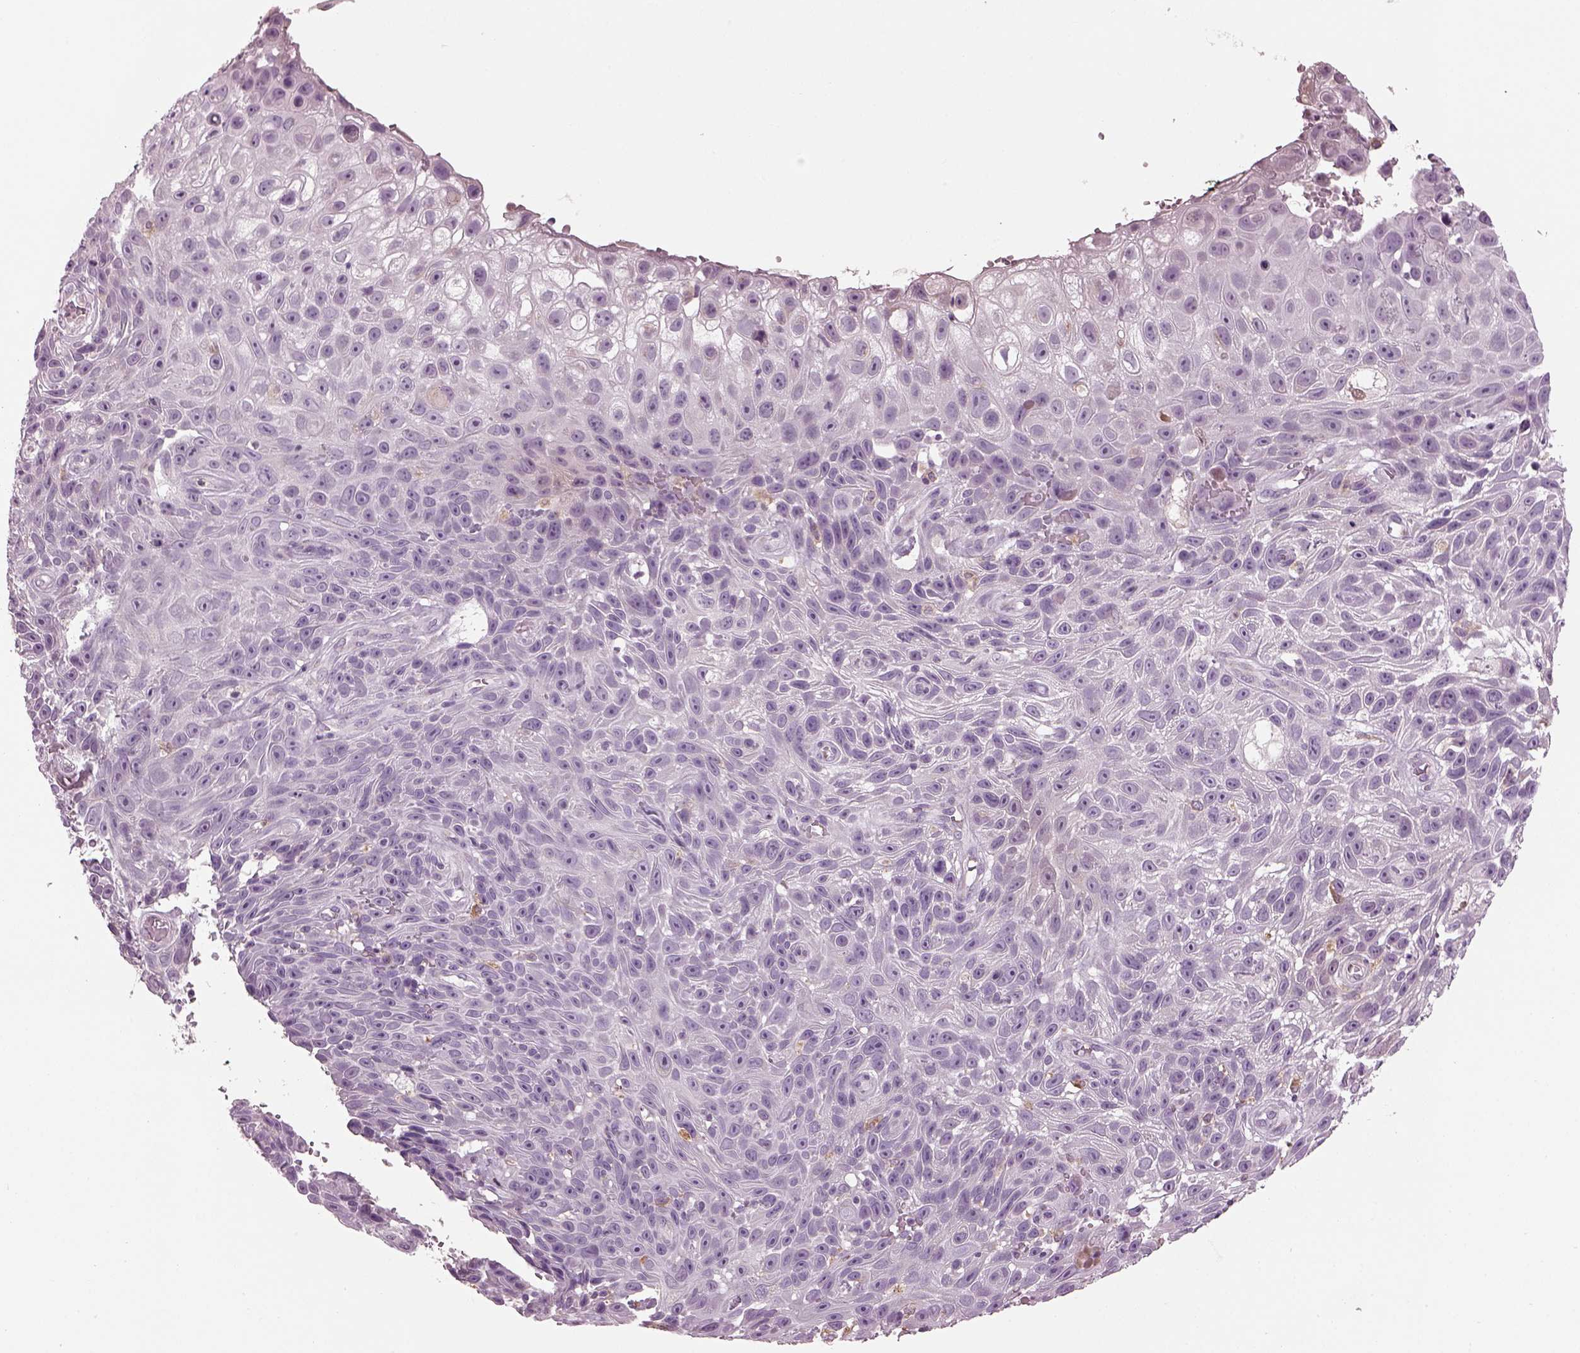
{"staining": {"intensity": "negative", "quantity": "none", "location": "none"}, "tissue": "skin cancer", "cell_type": "Tumor cells", "image_type": "cancer", "snomed": [{"axis": "morphology", "description": "Squamous cell carcinoma, NOS"}, {"axis": "topography", "description": "Skin"}], "caption": "Immunohistochemical staining of skin squamous cell carcinoma exhibits no significant expression in tumor cells. (DAB (3,3'-diaminobenzidine) immunohistochemistry (IHC) visualized using brightfield microscopy, high magnification).", "gene": "TMEM231", "patient": {"sex": "male", "age": 82}}